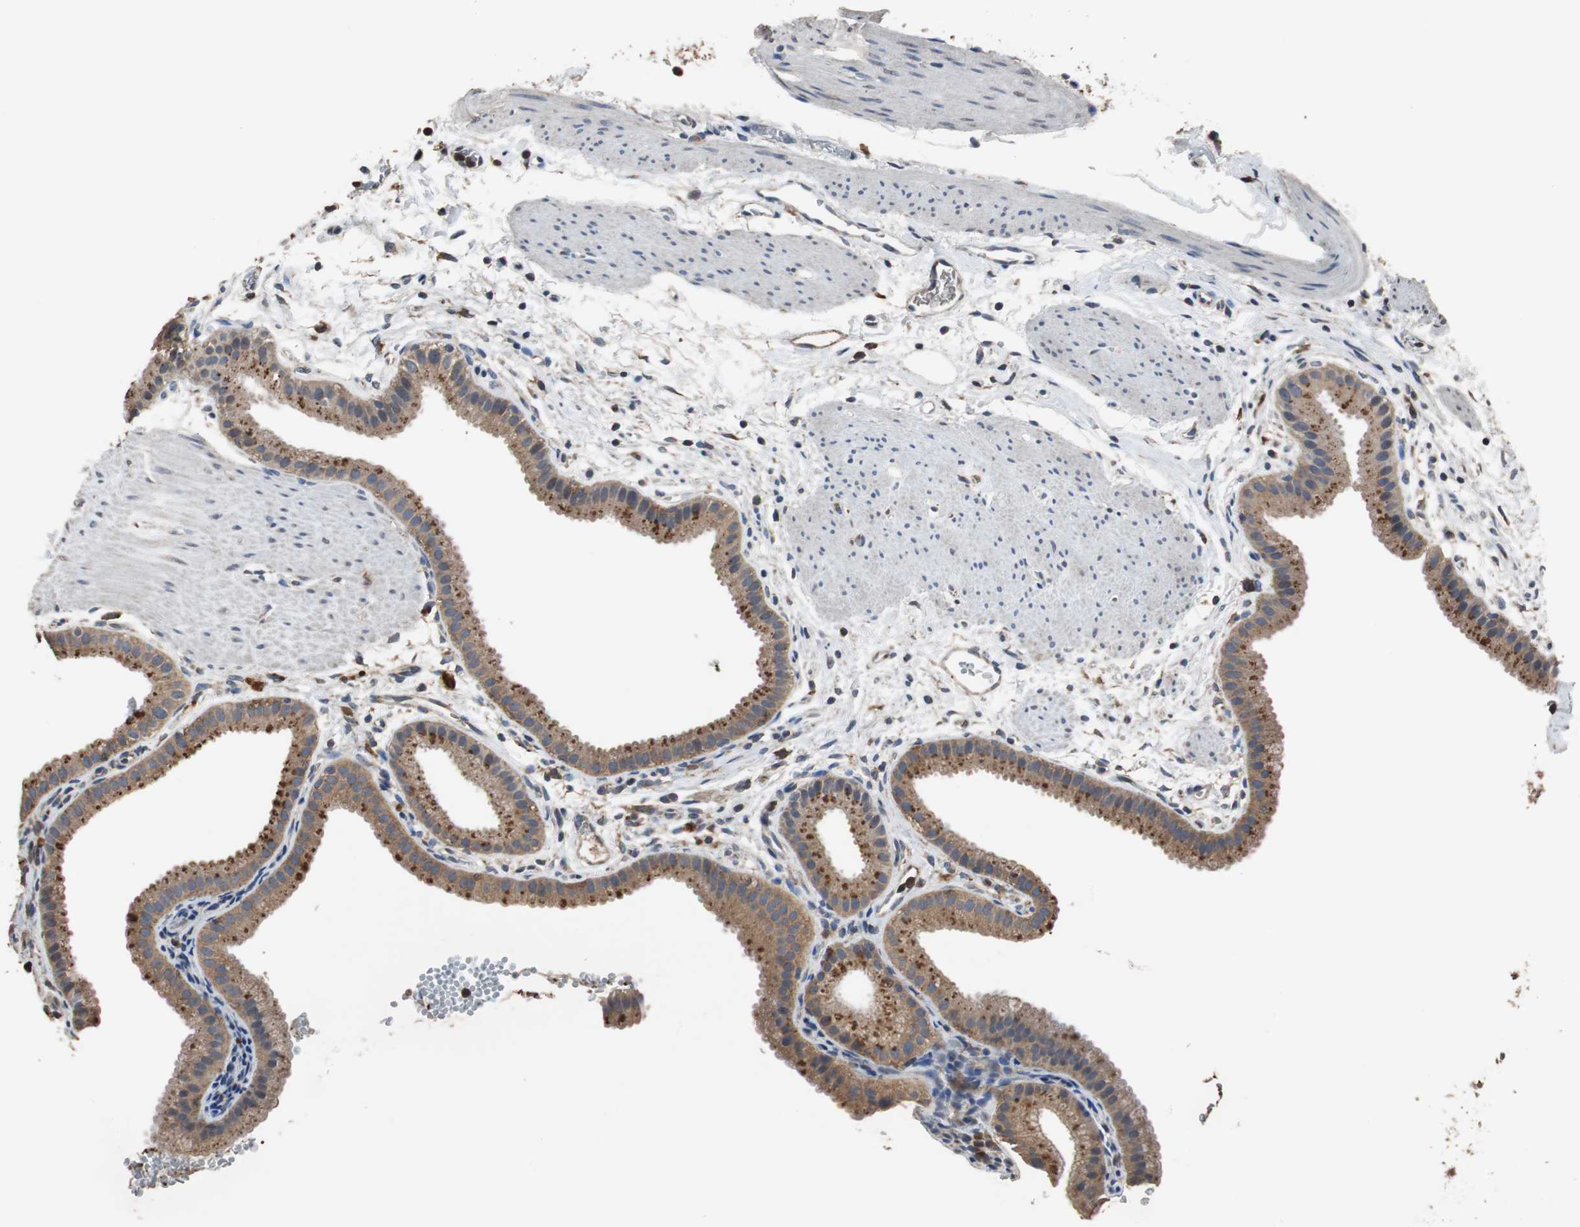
{"staining": {"intensity": "moderate", "quantity": ">75%", "location": "cytoplasmic/membranous"}, "tissue": "gallbladder", "cell_type": "Glandular cells", "image_type": "normal", "snomed": [{"axis": "morphology", "description": "Normal tissue, NOS"}, {"axis": "topography", "description": "Gallbladder"}], "caption": "Protein analysis of normal gallbladder exhibits moderate cytoplasmic/membranous staining in about >75% of glandular cells. (IHC, brightfield microscopy, high magnification).", "gene": "SCIMP", "patient": {"sex": "female", "age": 64}}